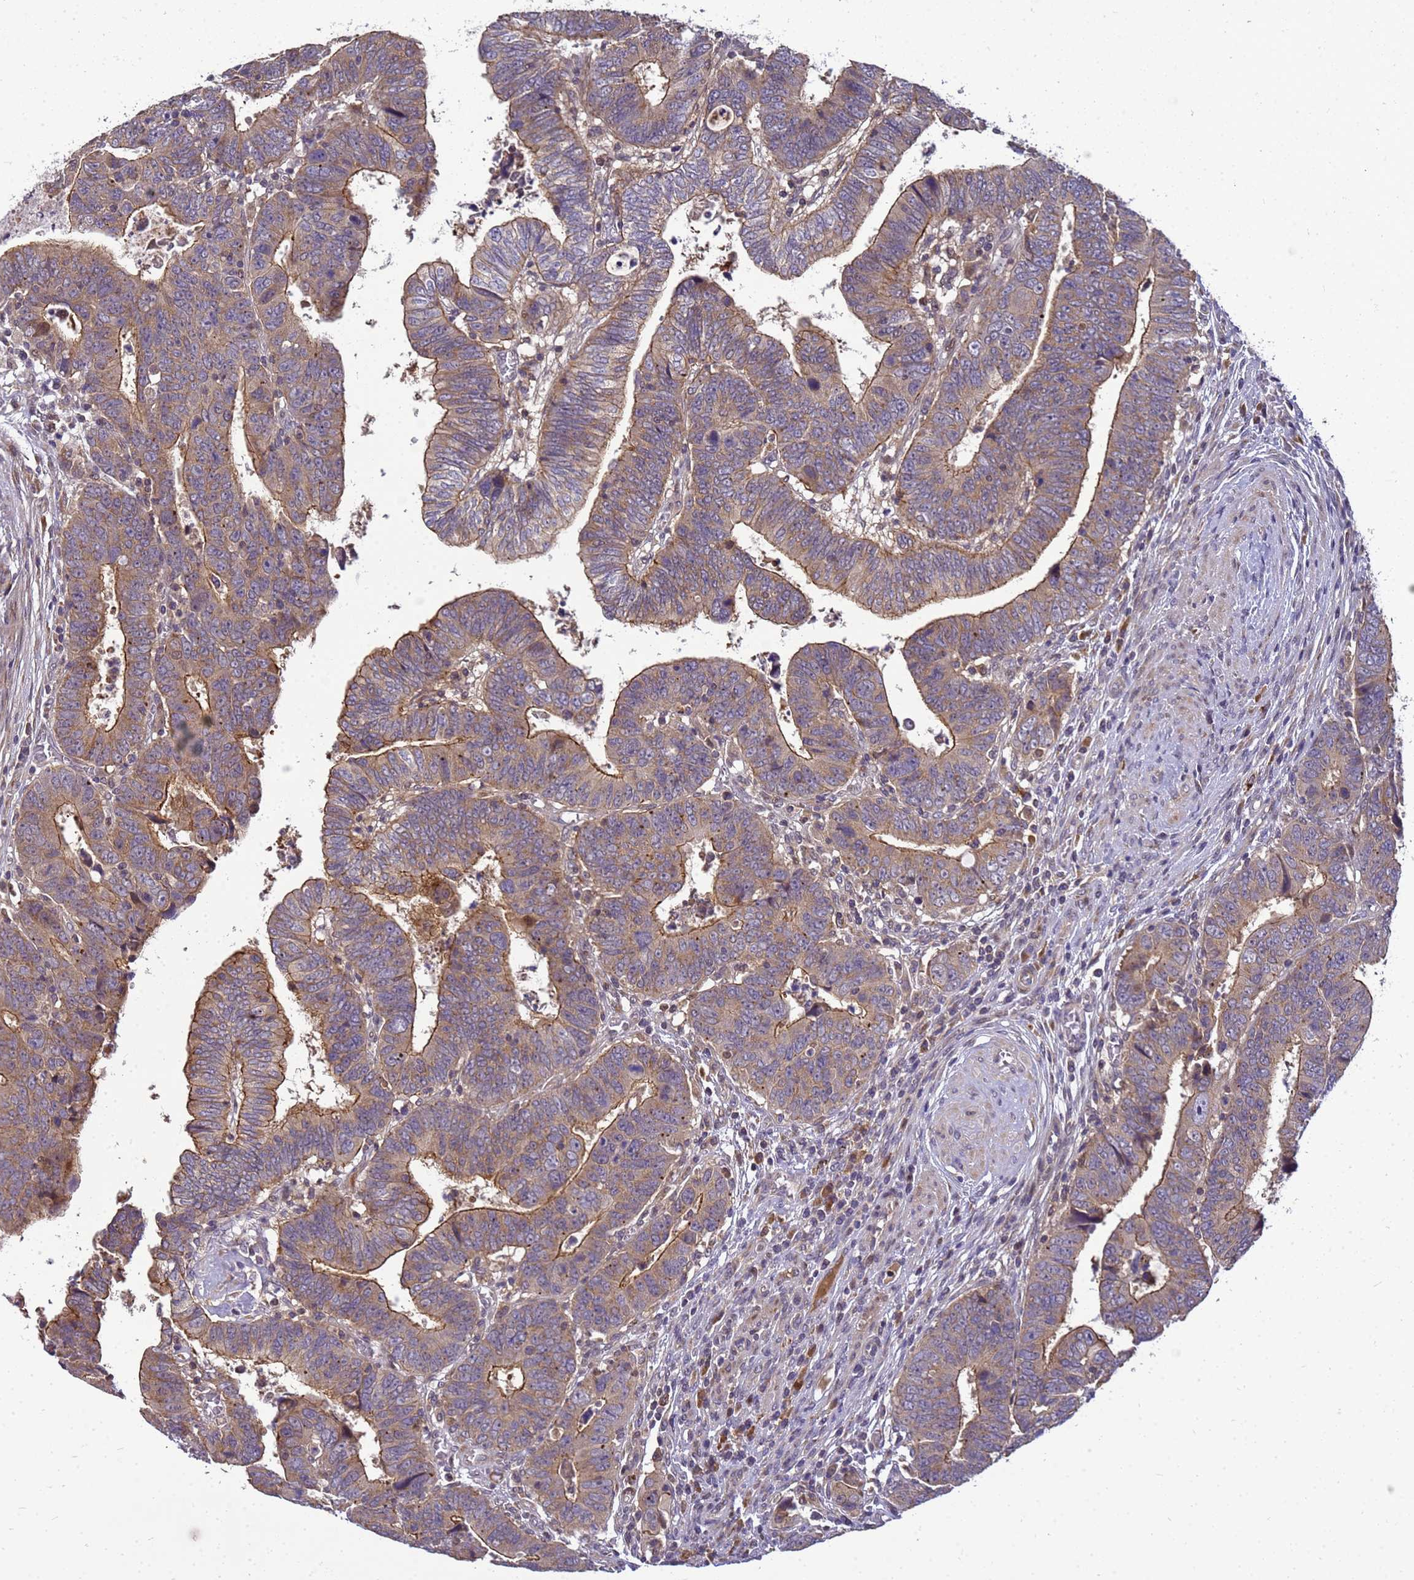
{"staining": {"intensity": "moderate", "quantity": "25%-75%", "location": "cytoplasmic/membranous"}, "tissue": "colorectal cancer", "cell_type": "Tumor cells", "image_type": "cancer", "snomed": [{"axis": "morphology", "description": "Normal tissue, NOS"}, {"axis": "morphology", "description": "Adenocarcinoma, NOS"}, {"axis": "topography", "description": "Rectum"}], "caption": "Immunohistochemical staining of adenocarcinoma (colorectal) shows medium levels of moderate cytoplasmic/membranous expression in about 25%-75% of tumor cells.", "gene": "TMEM74B", "patient": {"sex": "female", "age": 65}}